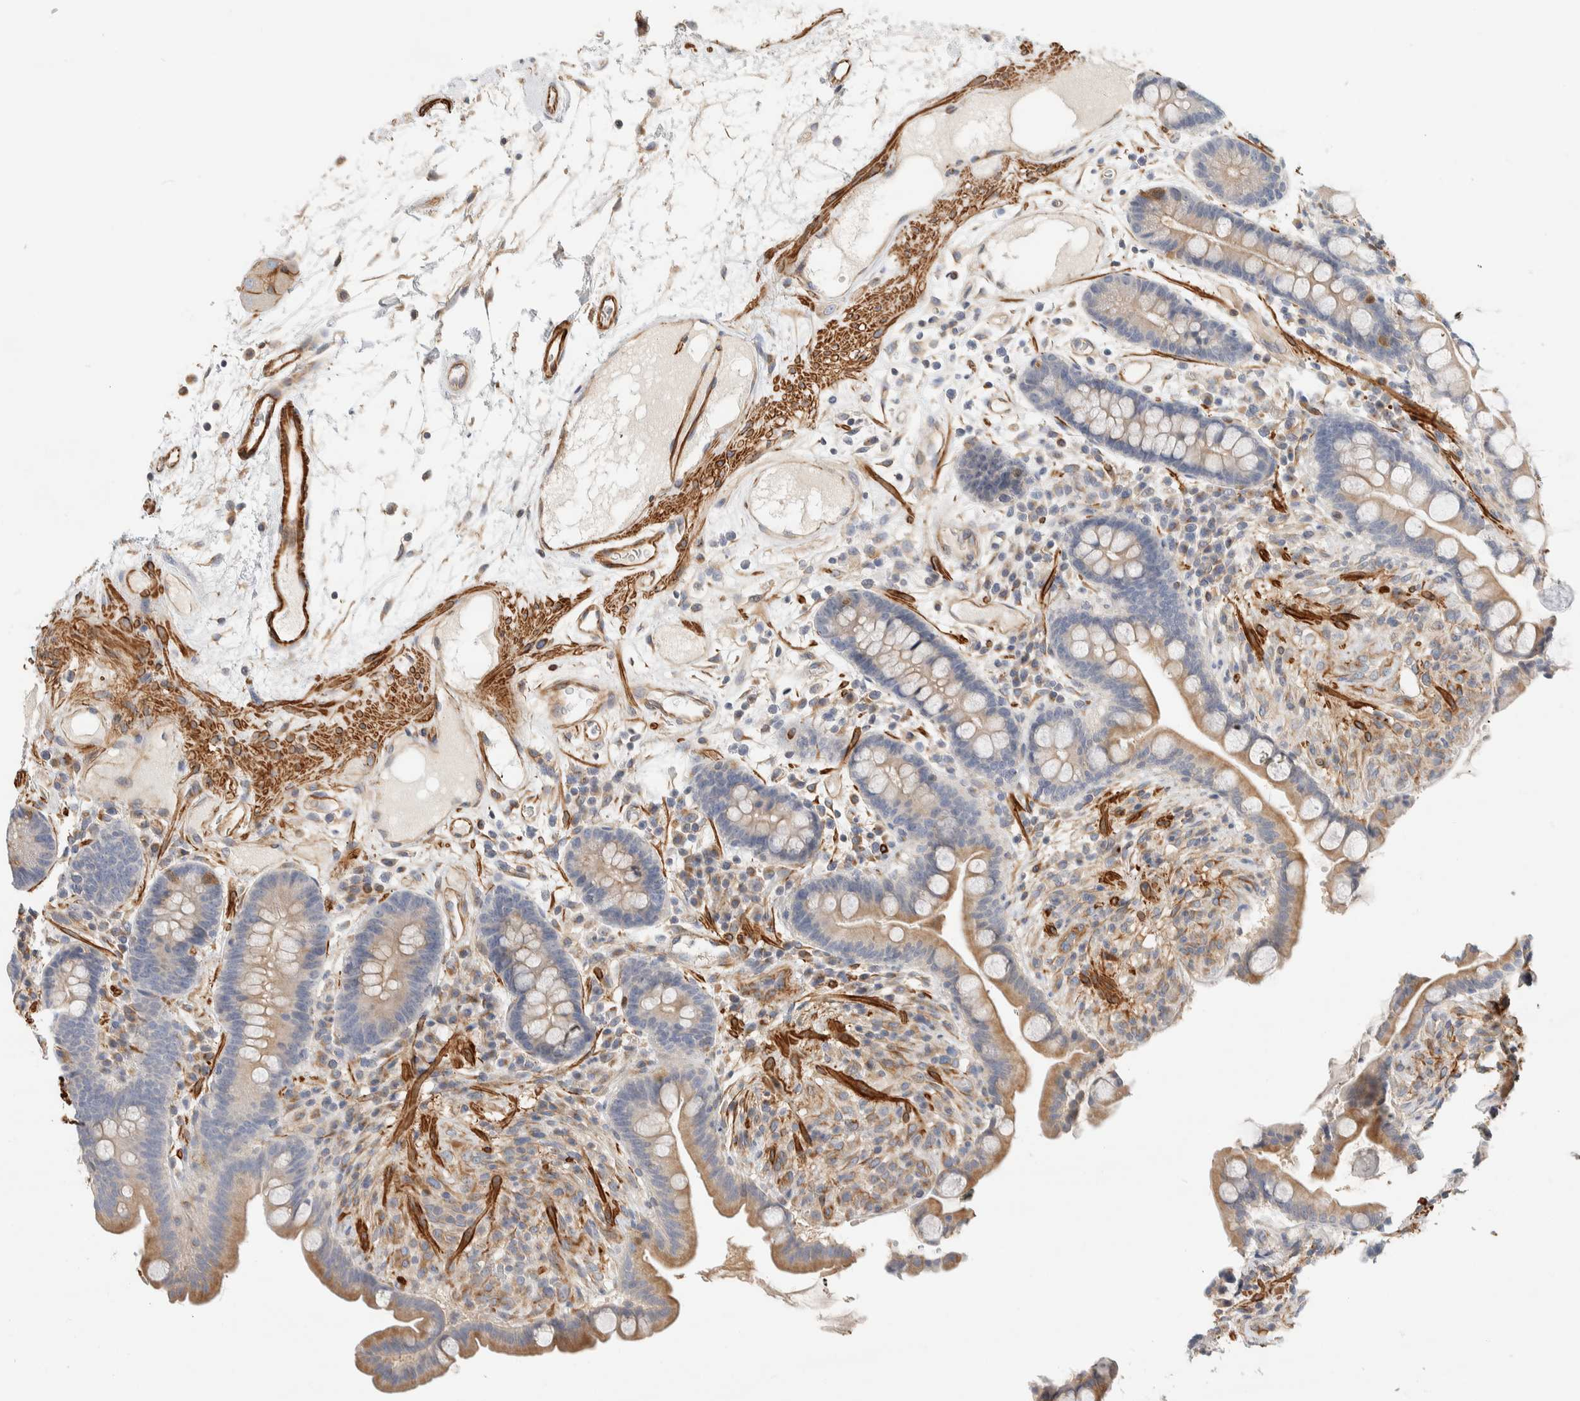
{"staining": {"intensity": "moderate", "quantity": ">75%", "location": "cytoplasmic/membranous"}, "tissue": "colon", "cell_type": "Endothelial cells", "image_type": "normal", "snomed": [{"axis": "morphology", "description": "Normal tissue, NOS"}, {"axis": "topography", "description": "Colon"}], "caption": "Benign colon reveals moderate cytoplasmic/membranous expression in about >75% of endothelial cells.", "gene": "CDR2", "patient": {"sex": "male", "age": 73}}